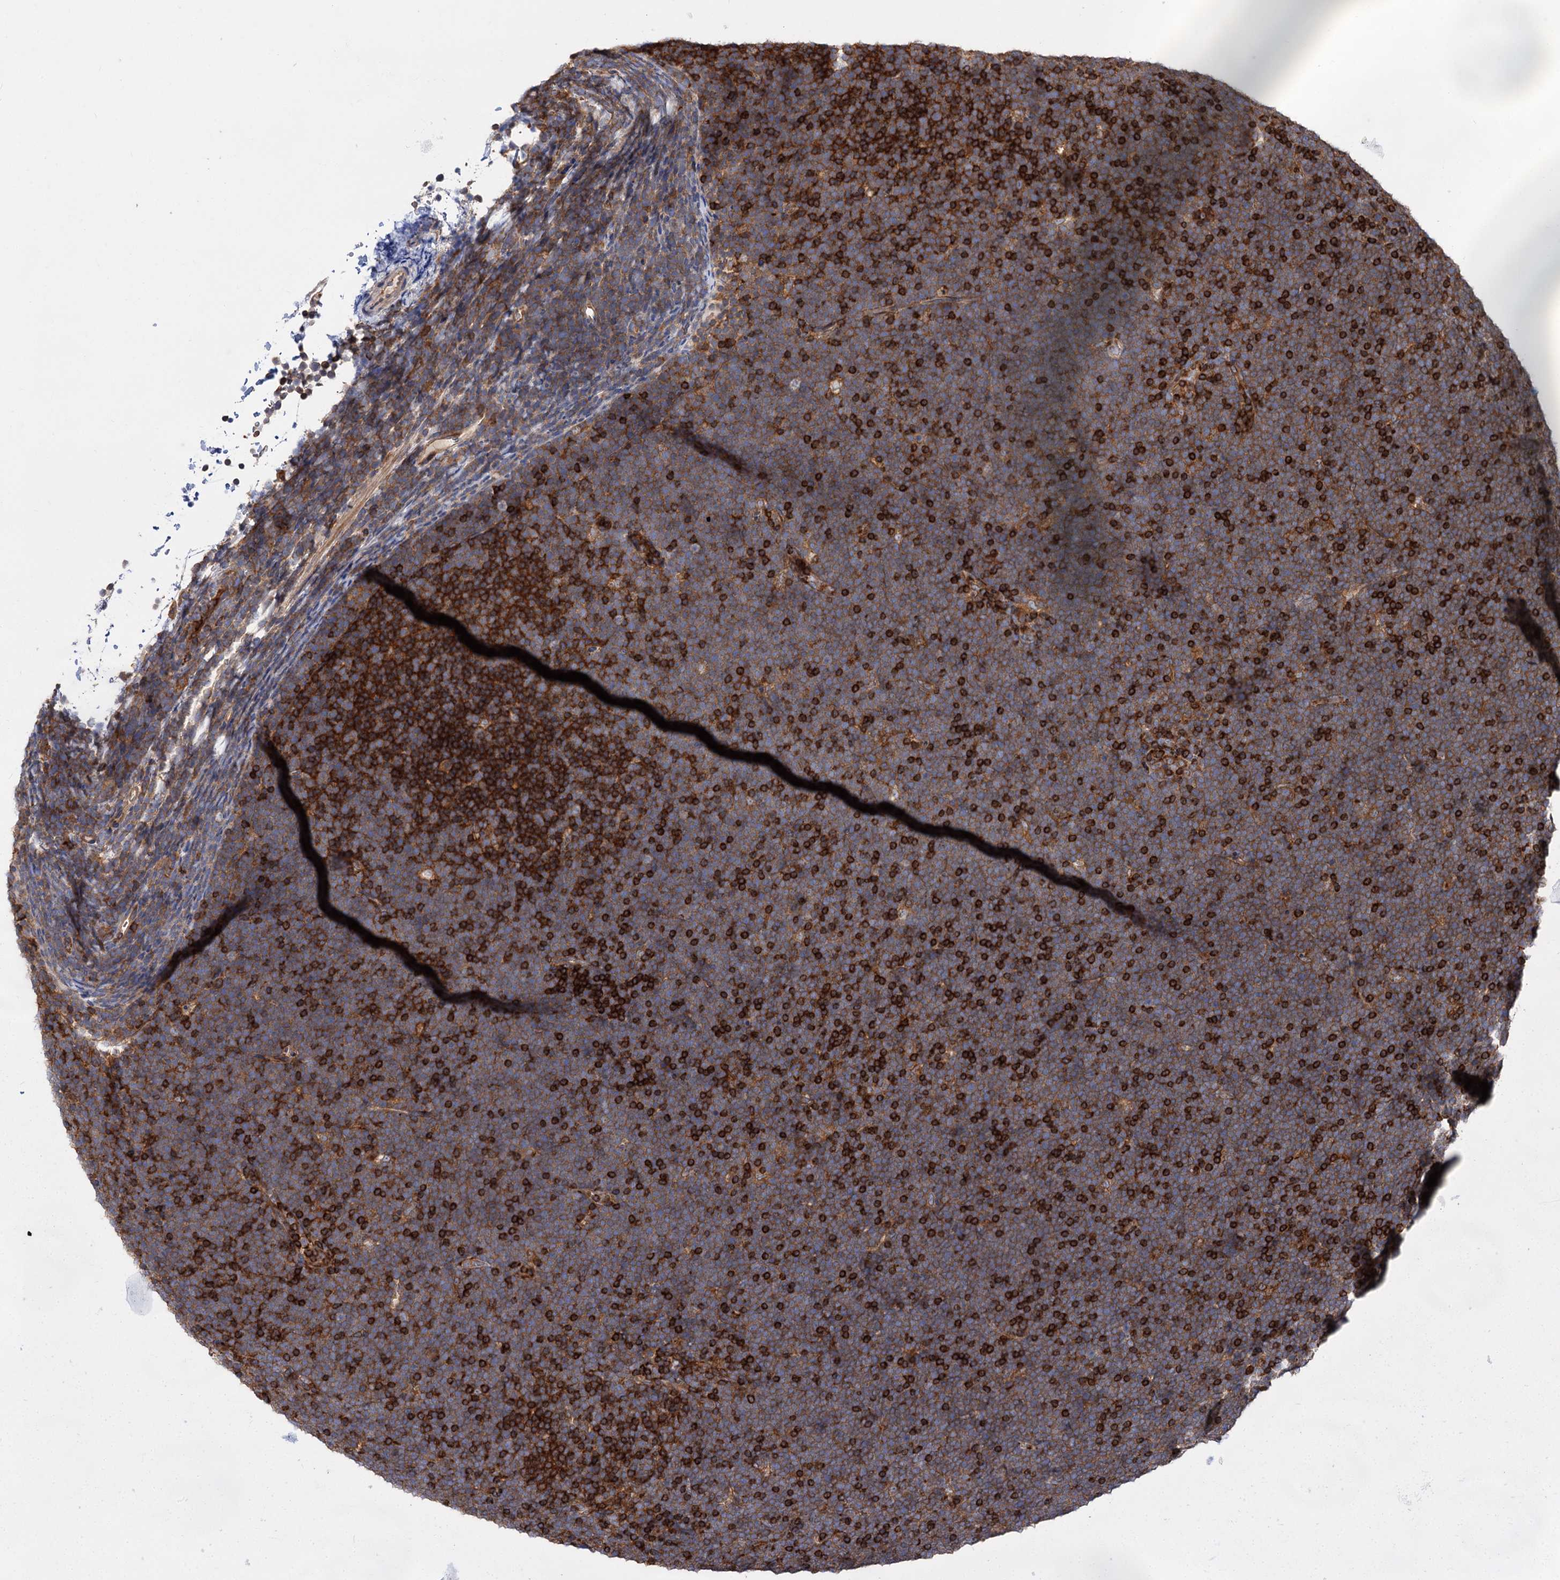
{"staining": {"intensity": "moderate", "quantity": ">75%", "location": "cytoplasmic/membranous"}, "tissue": "lymphoma", "cell_type": "Tumor cells", "image_type": "cancer", "snomed": [{"axis": "morphology", "description": "Malignant lymphoma, non-Hodgkin's type, High grade"}, {"axis": "topography", "description": "Lymph node"}], "caption": "Moderate cytoplasmic/membranous positivity for a protein is appreciated in about >75% of tumor cells of high-grade malignant lymphoma, non-Hodgkin's type using immunohistochemistry.", "gene": "PACS1", "patient": {"sex": "male", "age": 13}}